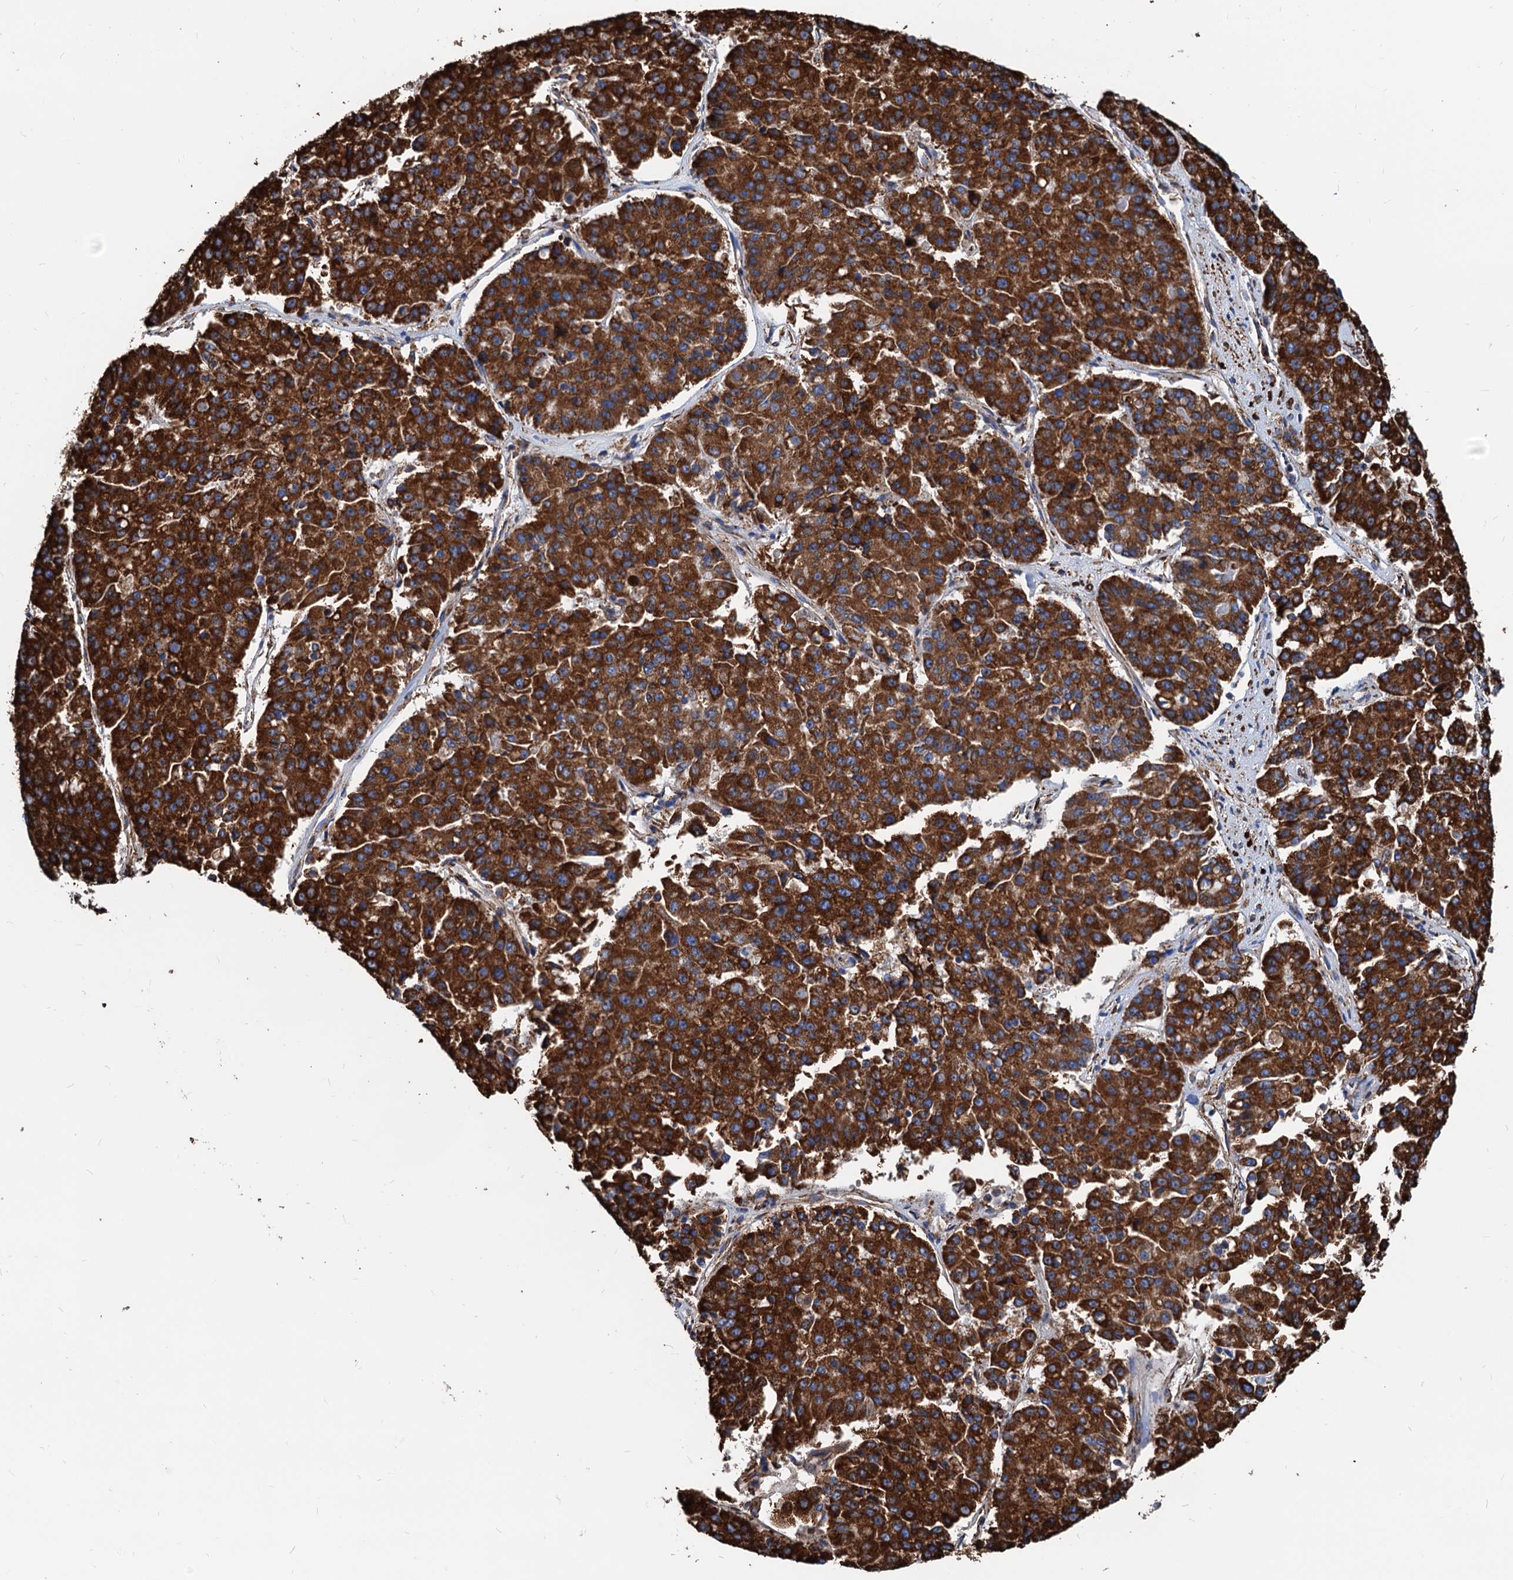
{"staining": {"intensity": "strong", "quantity": ">75%", "location": "cytoplasmic/membranous"}, "tissue": "pancreatic cancer", "cell_type": "Tumor cells", "image_type": "cancer", "snomed": [{"axis": "morphology", "description": "Adenocarcinoma, NOS"}, {"axis": "topography", "description": "Pancreas"}], "caption": "Adenocarcinoma (pancreatic) tissue demonstrates strong cytoplasmic/membranous staining in about >75% of tumor cells, visualized by immunohistochemistry. (DAB IHC, brown staining for protein, blue staining for nuclei).", "gene": "HSPA5", "patient": {"sex": "male", "age": 50}}